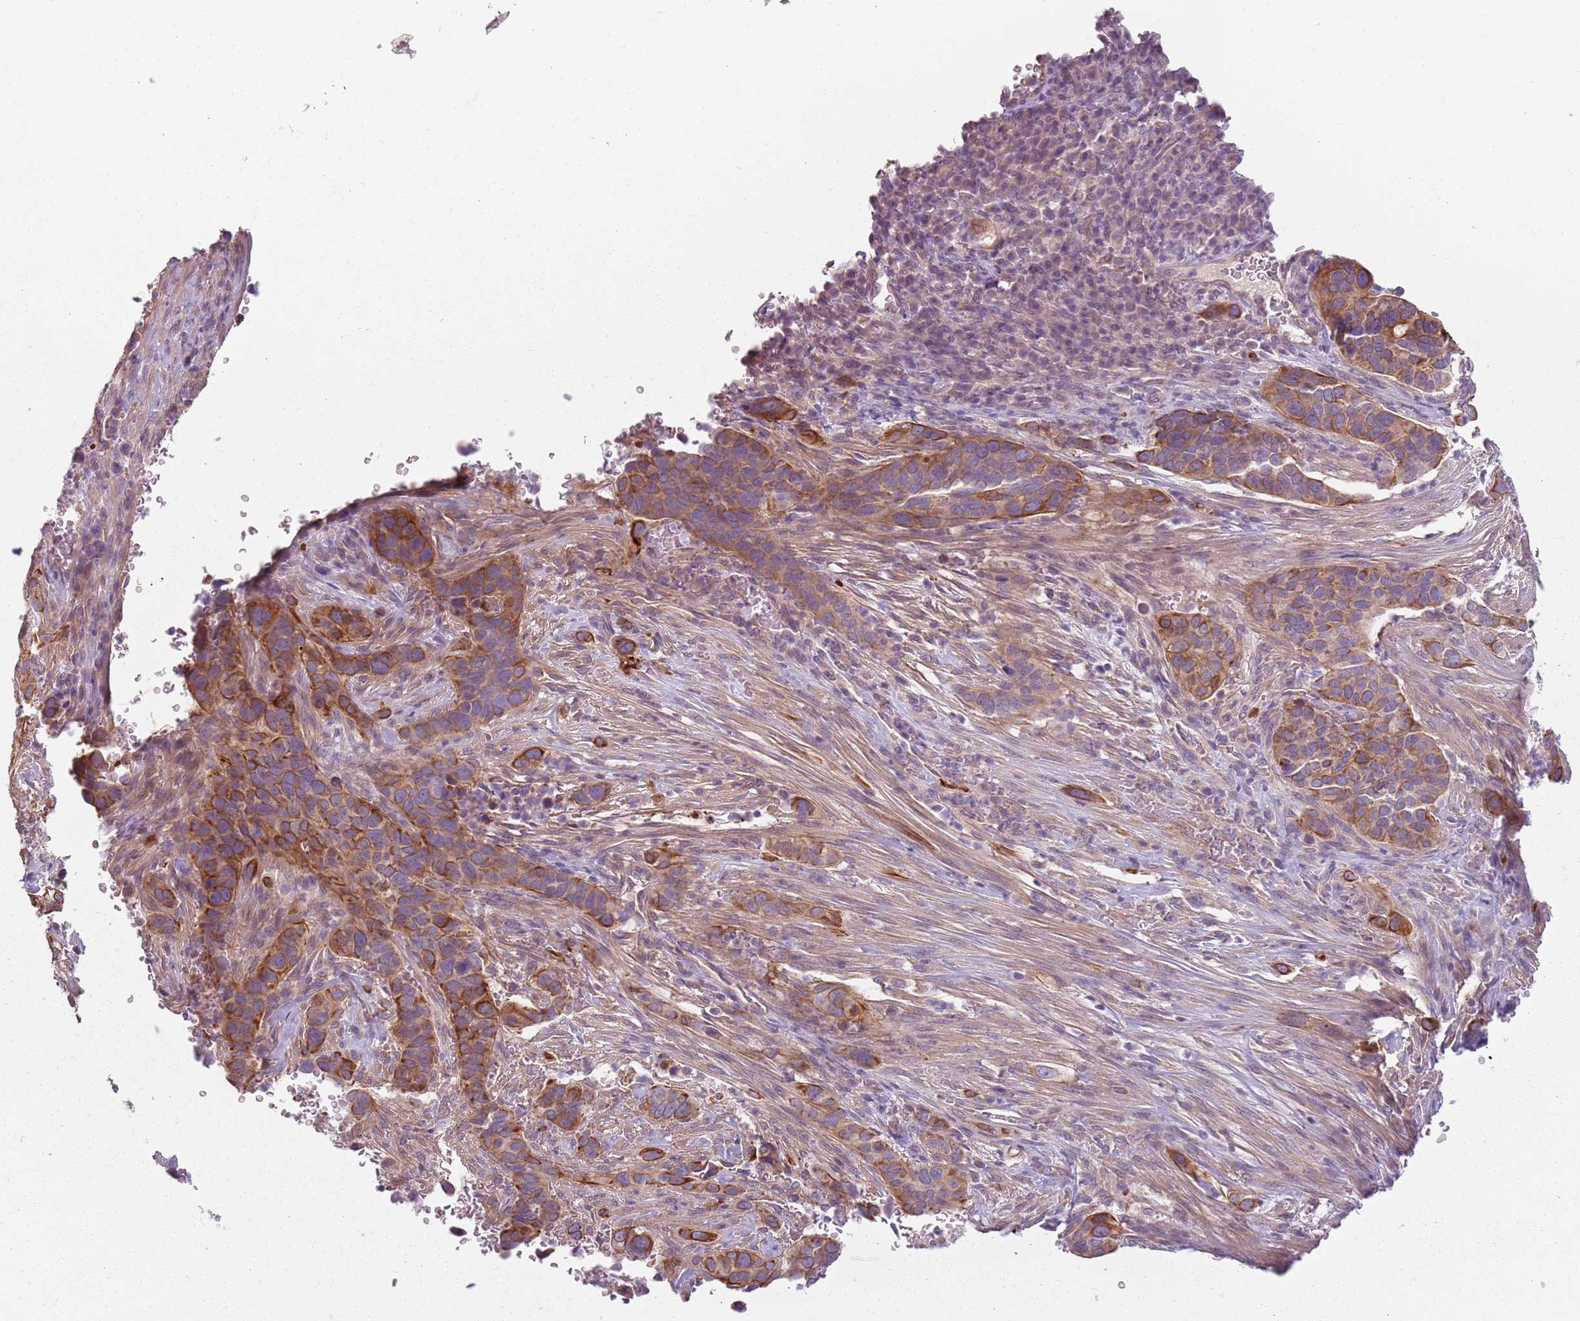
{"staining": {"intensity": "strong", "quantity": "25%-75%", "location": "cytoplasmic/membranous"}, "tissue": "cervical cancer", "cell_type": "Tumor cells", "image_type": "cancer", "snomed": [{"axis": "morphology", "description": "Squamous cell carcinoma, NOS"}, {"axis": "topography", "description": "Cervix"}], "caption": "This histopathology image displays cervical cancer stained with immunohistochemistry (IHC) to label a protein in brown. The cytoplasmic/membranous of tumor cells show strong positivity for the protein. Nuclei are counter-stained blue.", "gene": "TLCD2", "patient": {"sex": "female", "age": 38}}